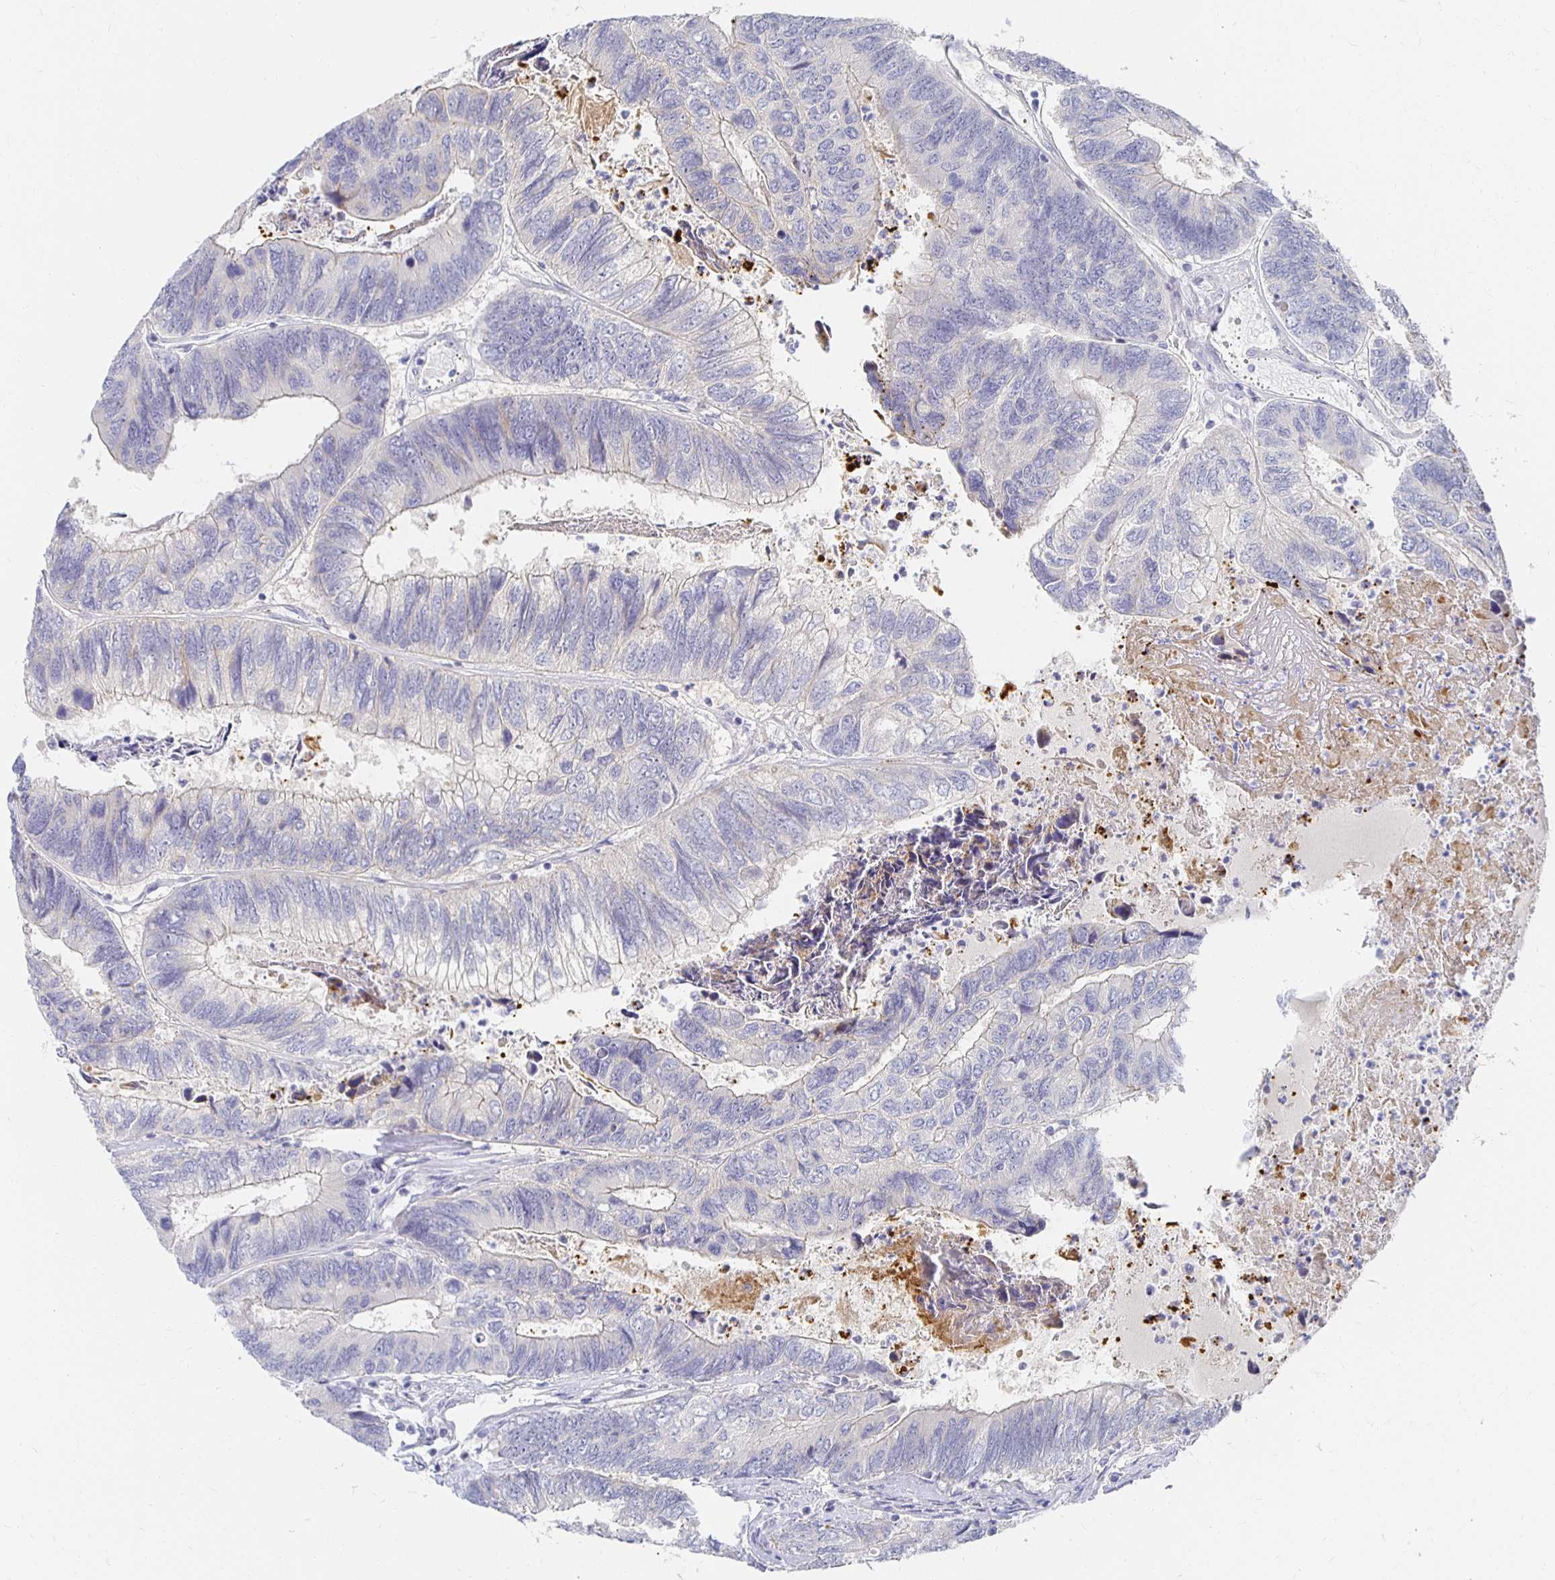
{"staining": {"intensity": "negative", "quantity": "none", "location": "none"}, "tissue": "colorectal cancer", "cell_type": "Tumor cells", "image_type": "cancer", "snomed": [{"axis": "morphology", "description": "Adenocarcinoma, NOS"}, {"axis": "topography", "description": "Colon"}], "caption": "Immunohistochemical staining of colorectal adenocarcinoma displays no significant expression in tumor cells.", "gene": "FKRP", "patient": {"sex": "female", "age": 67}}